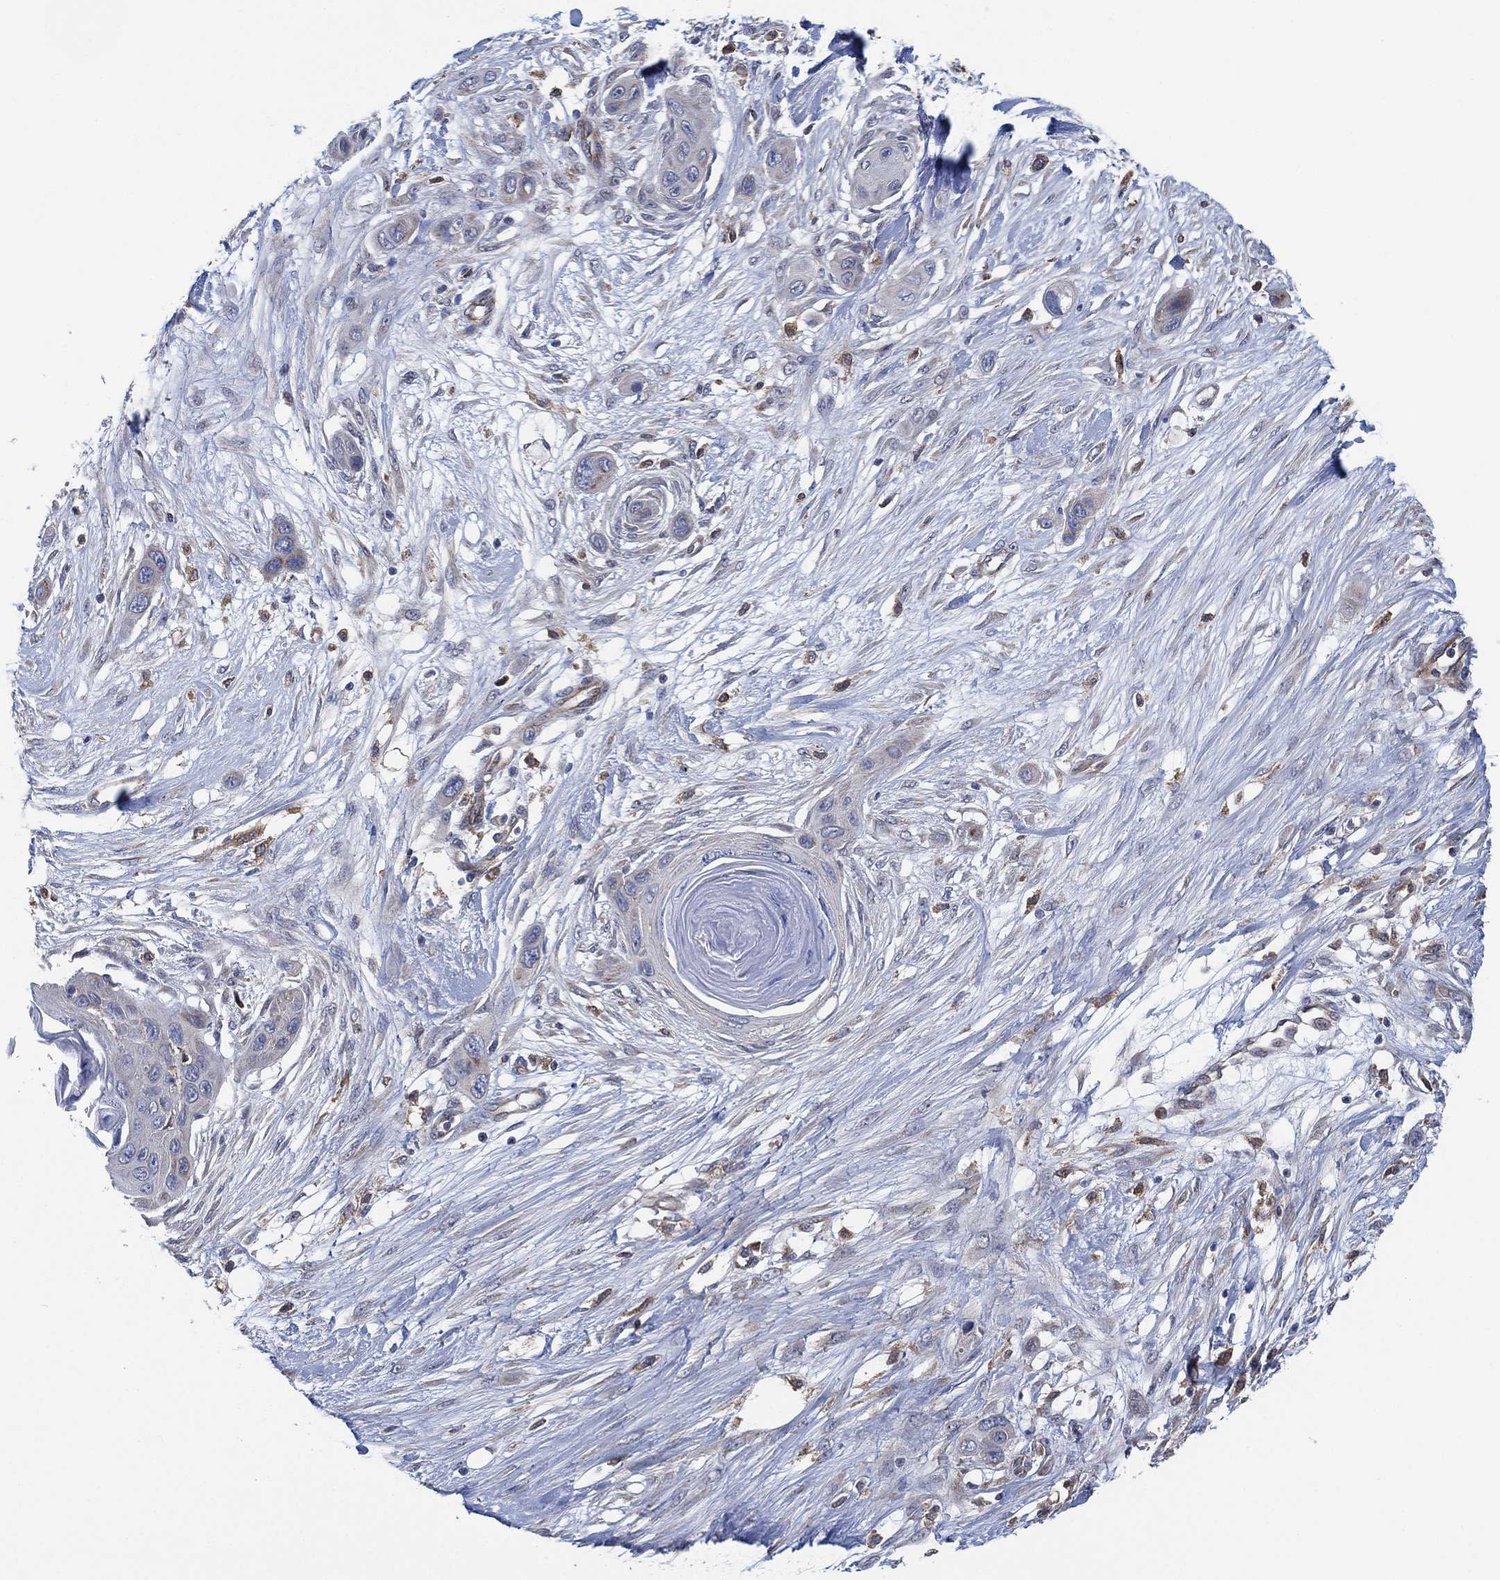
{"staining": {"intensity": "negative", "quantity": "none", "location": "none"}, "tissue": "skin cancer", "cell_type": "Tumor cells", "image_type": "cancer", "snomed": [{"axis": "morphology", "description": "Squamous cell carcinoma, NOS"}, {"axis": "topography", "description": "Skin"}], "caption": "Skin squamous cell carcinoma stained for a protein using immunohistochemistry reveals no positivity tumor cells.", "gene": "FES", "patient": {"sex": "male", "age": 79}}